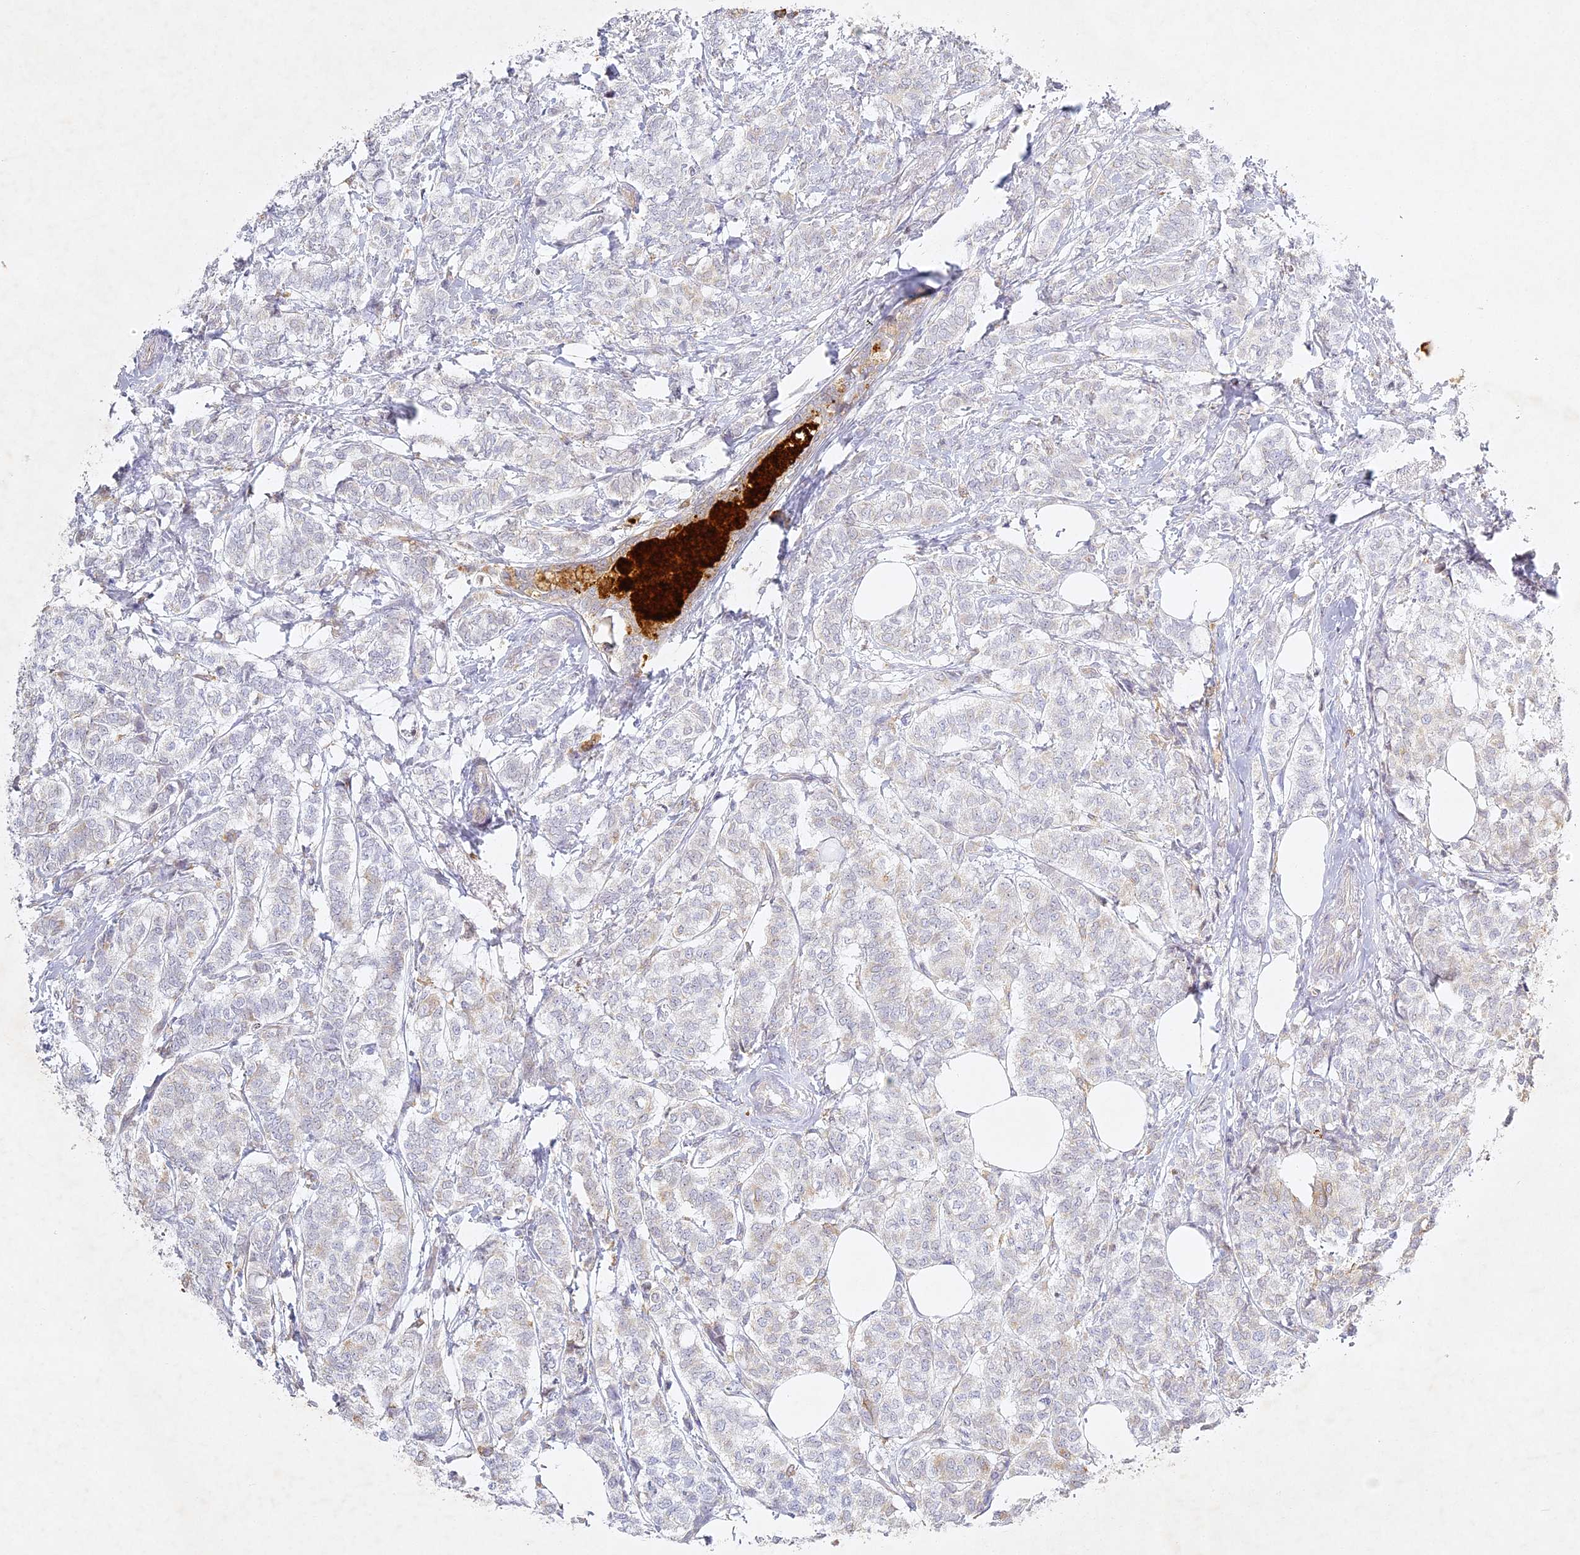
{"staining": {"intensity": "weak", "quantity": "<25%", "location": "cytoplasmic/membranous"}, "tissue": "breast cancer", "cell_type": "Tumor cells", "image_type": "cancer", "snomed": [{"axis": "morphology", "description": "Lobular carcinoma"}, {"axis": "topography", "description": "Breast"}], "caption": "Tumor cells are negative for brown protein staining in lobular carcinoma (breast).", "gene": "SLC30A5", "patient": {"sex": "female", "age": 60}}